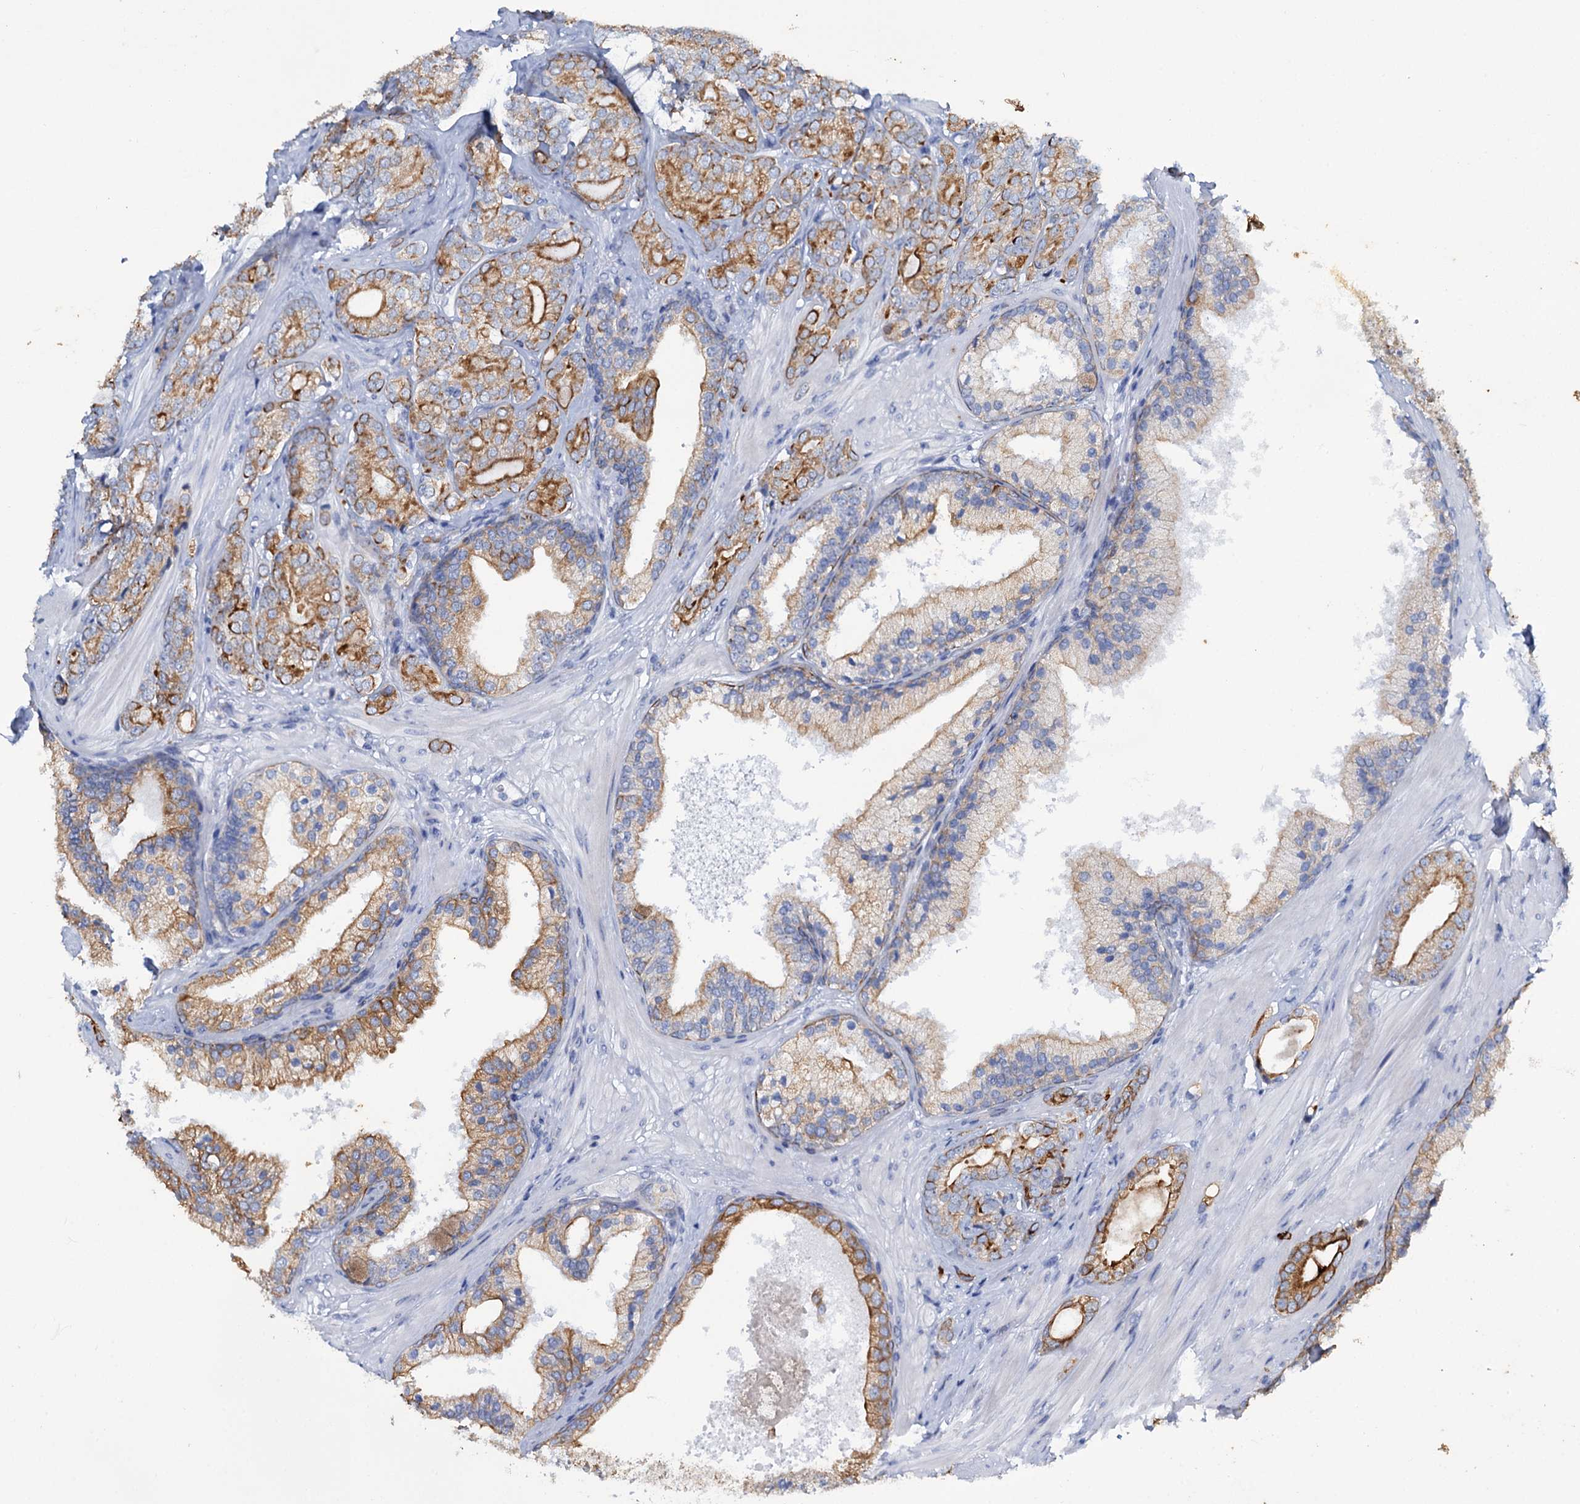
{"staining": {"intensity": "moderate", "quantity": ">75%", "location": "cytoplasmic/membranous"}, "tissue": "prostate cancer", "cell_type": "Tumor cells", "image_type": "cancer", "snomed": [{"axis": "morphology", "description": "Adenocarcinoma, High grade"}, {"axis": "topography", "description": "Prostate"}], "caption": "Immunohistochemical staining of prostate cancer exhibits moderate cytoplasmic/membranous protein positivity in about >75% of tumor cells. The staining was performed using DAB (3,3'-diaminobenzidine), with brown indicating positive protein expression. Nuclei are stained blue with hematoxylin.", "gene": "FAAP20", "patient": {"sex": "male", "age": 60}}